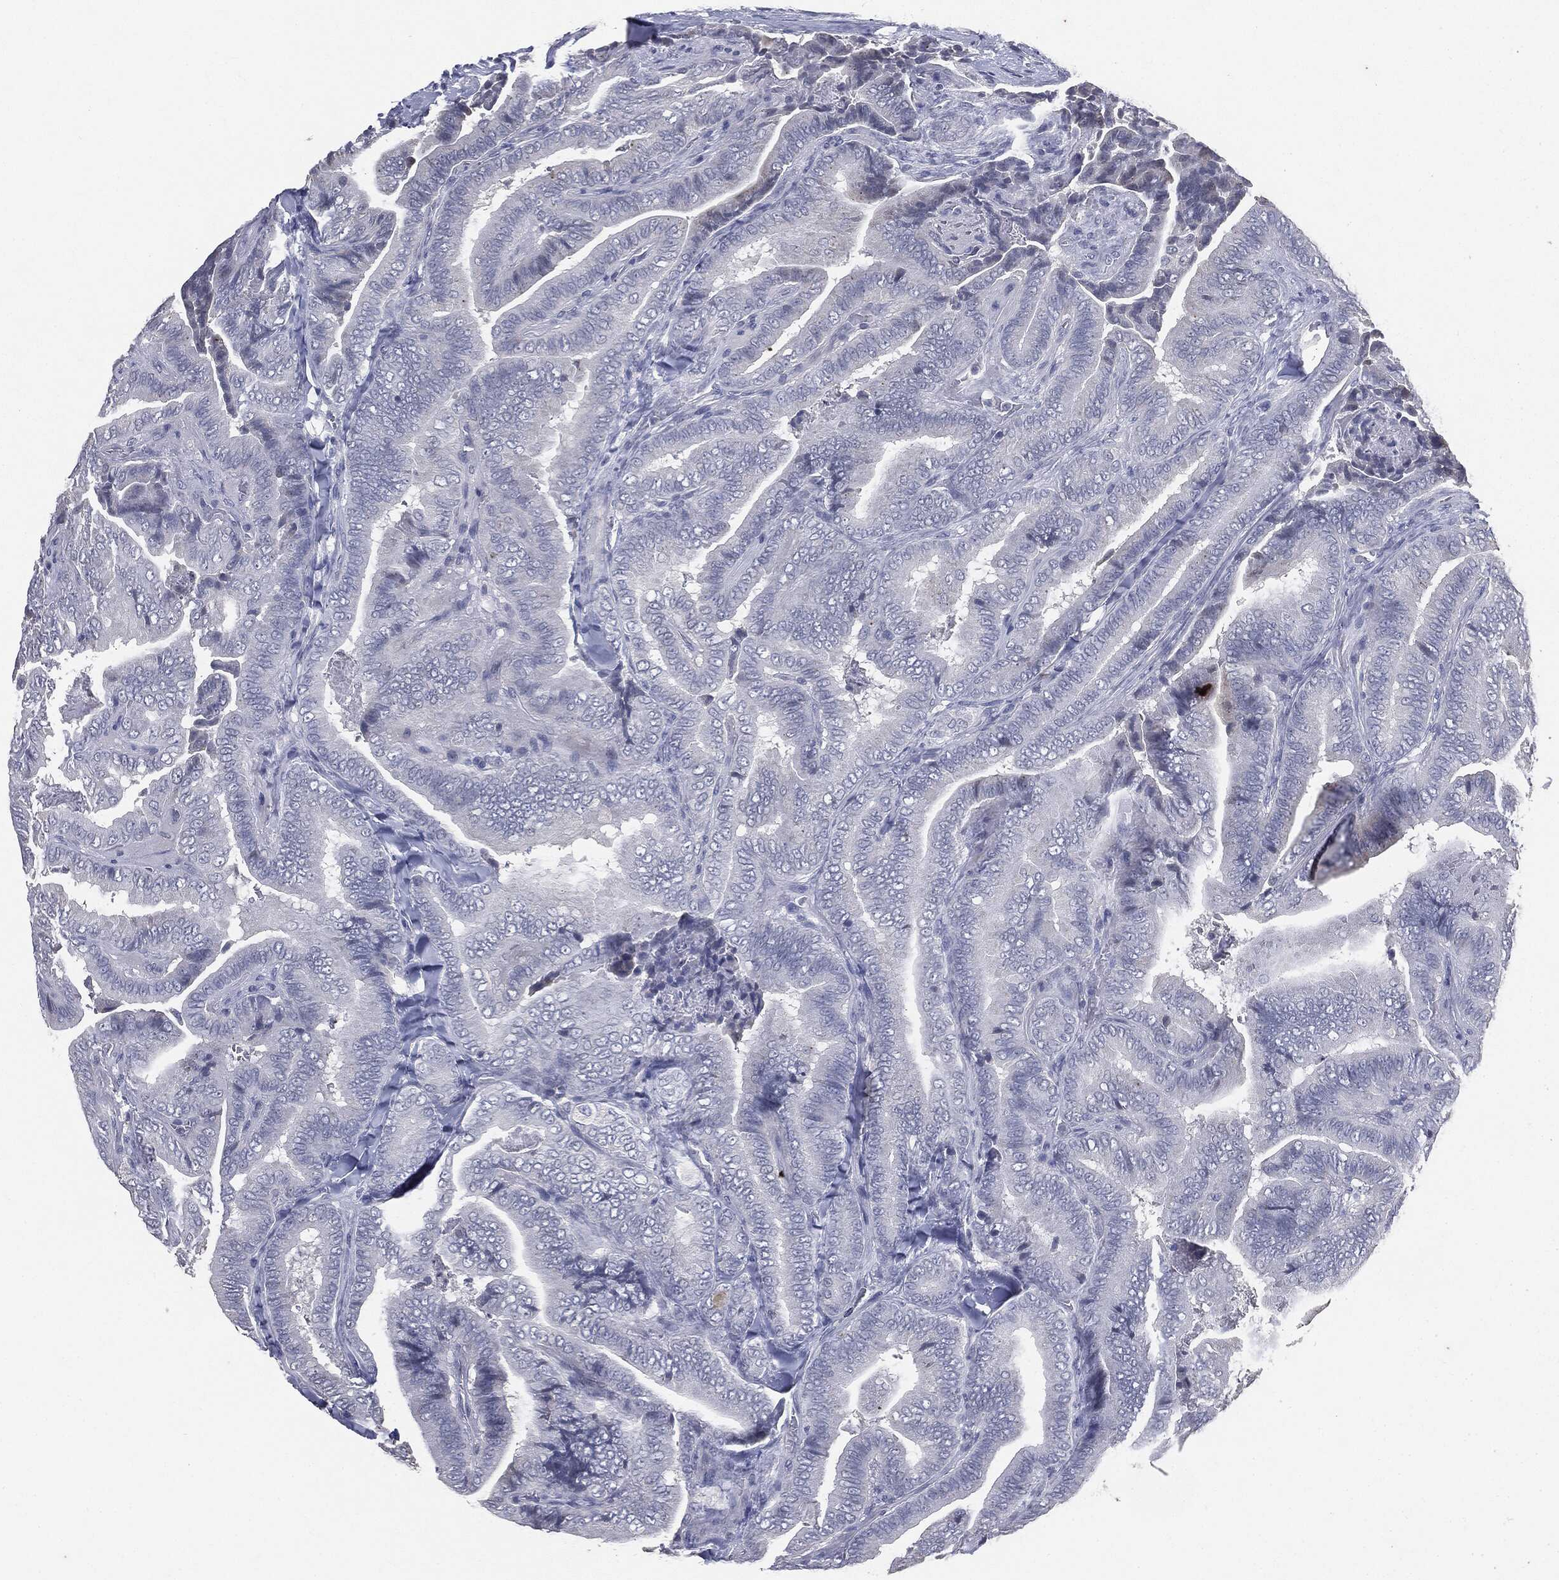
{"staining": {"intensity": "negative", "quantity": "none", "location": "none"}, "tissue": "thyroid cancer", "cell_type": "Tumor cells", "image_type": "cancer", "snomed": [{"axis": "morphology", "description": "Papillary adenocarcinoma, NOS"}, {"axis": "topography", "description": "Thyroid gland"}], "caption": "Immunohistochemical staining of thyroid cancer reveals no significant positivity in tumor cells.", "gene": "SLC2A2", "patient": {"sex": "male", "age": 61}}